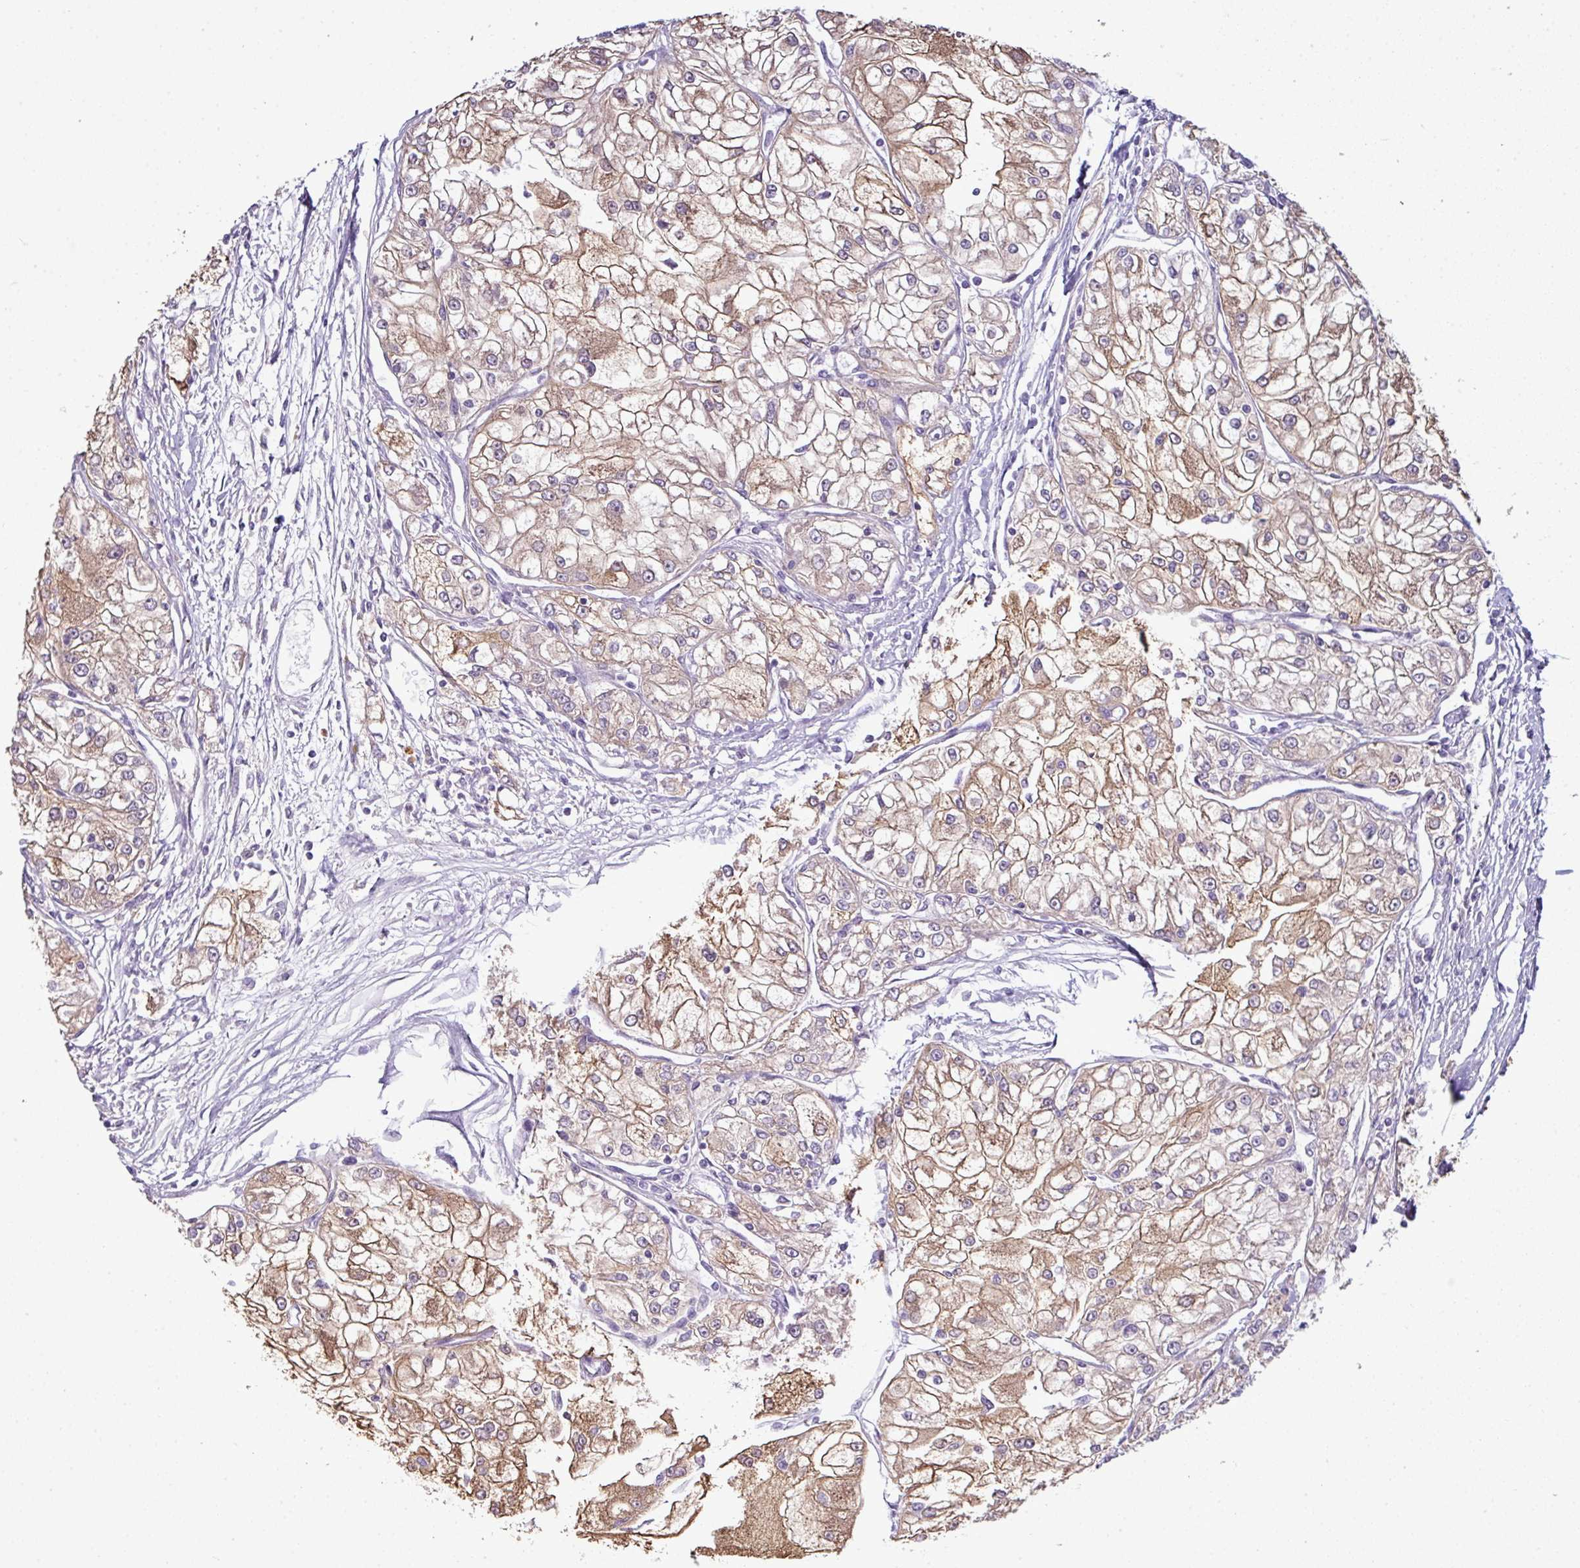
{"staining": {"intensity": "moderate", "quantity": "25%-75%", "location": "cytoplasmic/membranous"}, "tissue": "renal cancer", "cell_type": "Tumor cells", "image_type": "cancer", "snomed": [{"axis": "morphology", "description": "Adenocarcinoma, NOS"}, {"axis": "topography", "description": "Kidney"}], "caption": "DAB (3,3'-diaminobenzidine) immunohistochemical staining of human adenocarcinoma (renal) shows moderate cytoplasmic/membranous protein staining in about 25%-75% of tumor cells.", "gene": "AGAP5", "patient": {"sex": "female", "age": 72}}